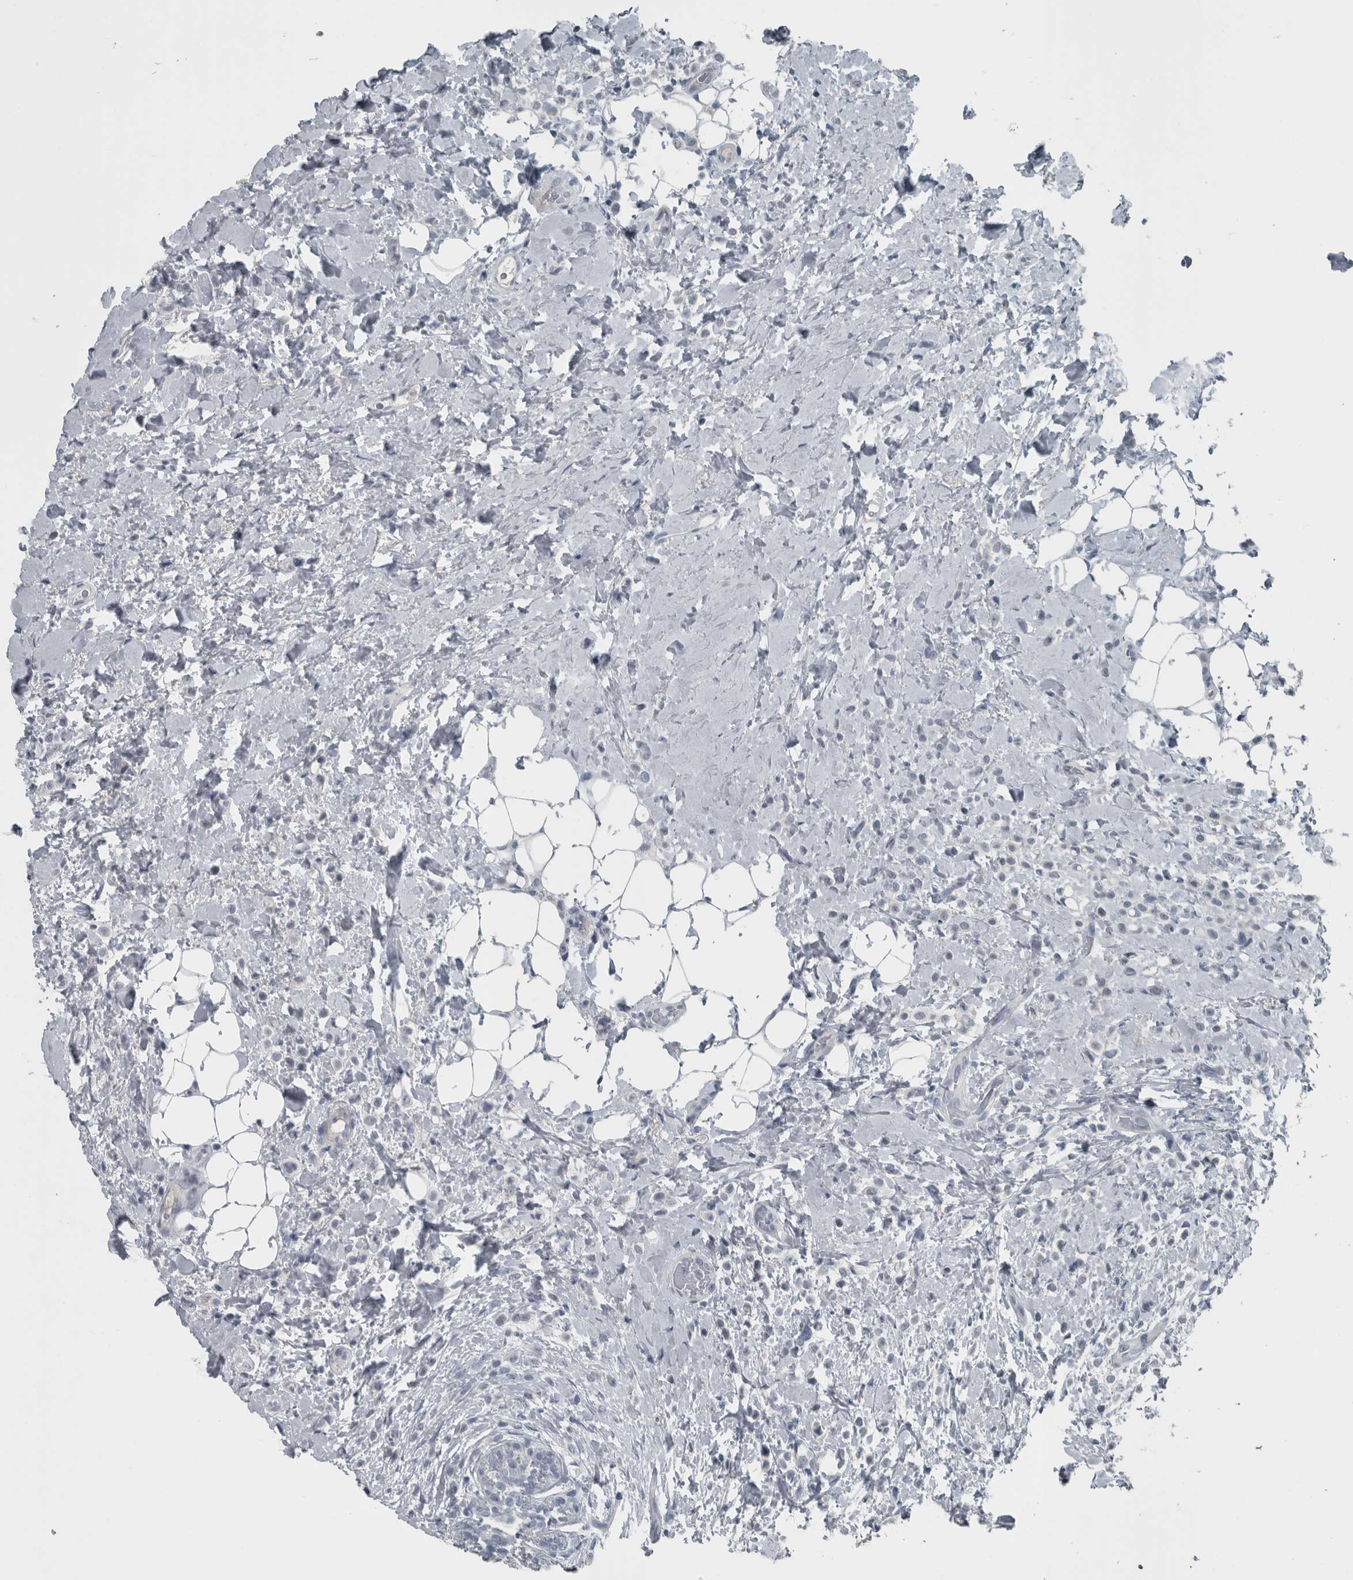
{"staining": {"intensity": "negative", "quantity": "none", "location": "none"}, "tissue": "breast cancer", "cell_type": "Tumor cells", "image_type": "cancer", "snomed": [{"axis": "morphology", "description": "Normal tissue, NOS"}, {"axis": "morphology", "description": "Lobular carcinoma"}, {"axis": "topography", "description": "Breast"}], "caption": "Tumor cells are negative for brown protein staining in breast cancer (lobular carcinoma).", "gene": "KRT20", "patient": {"sex": "female", "age": 50}}